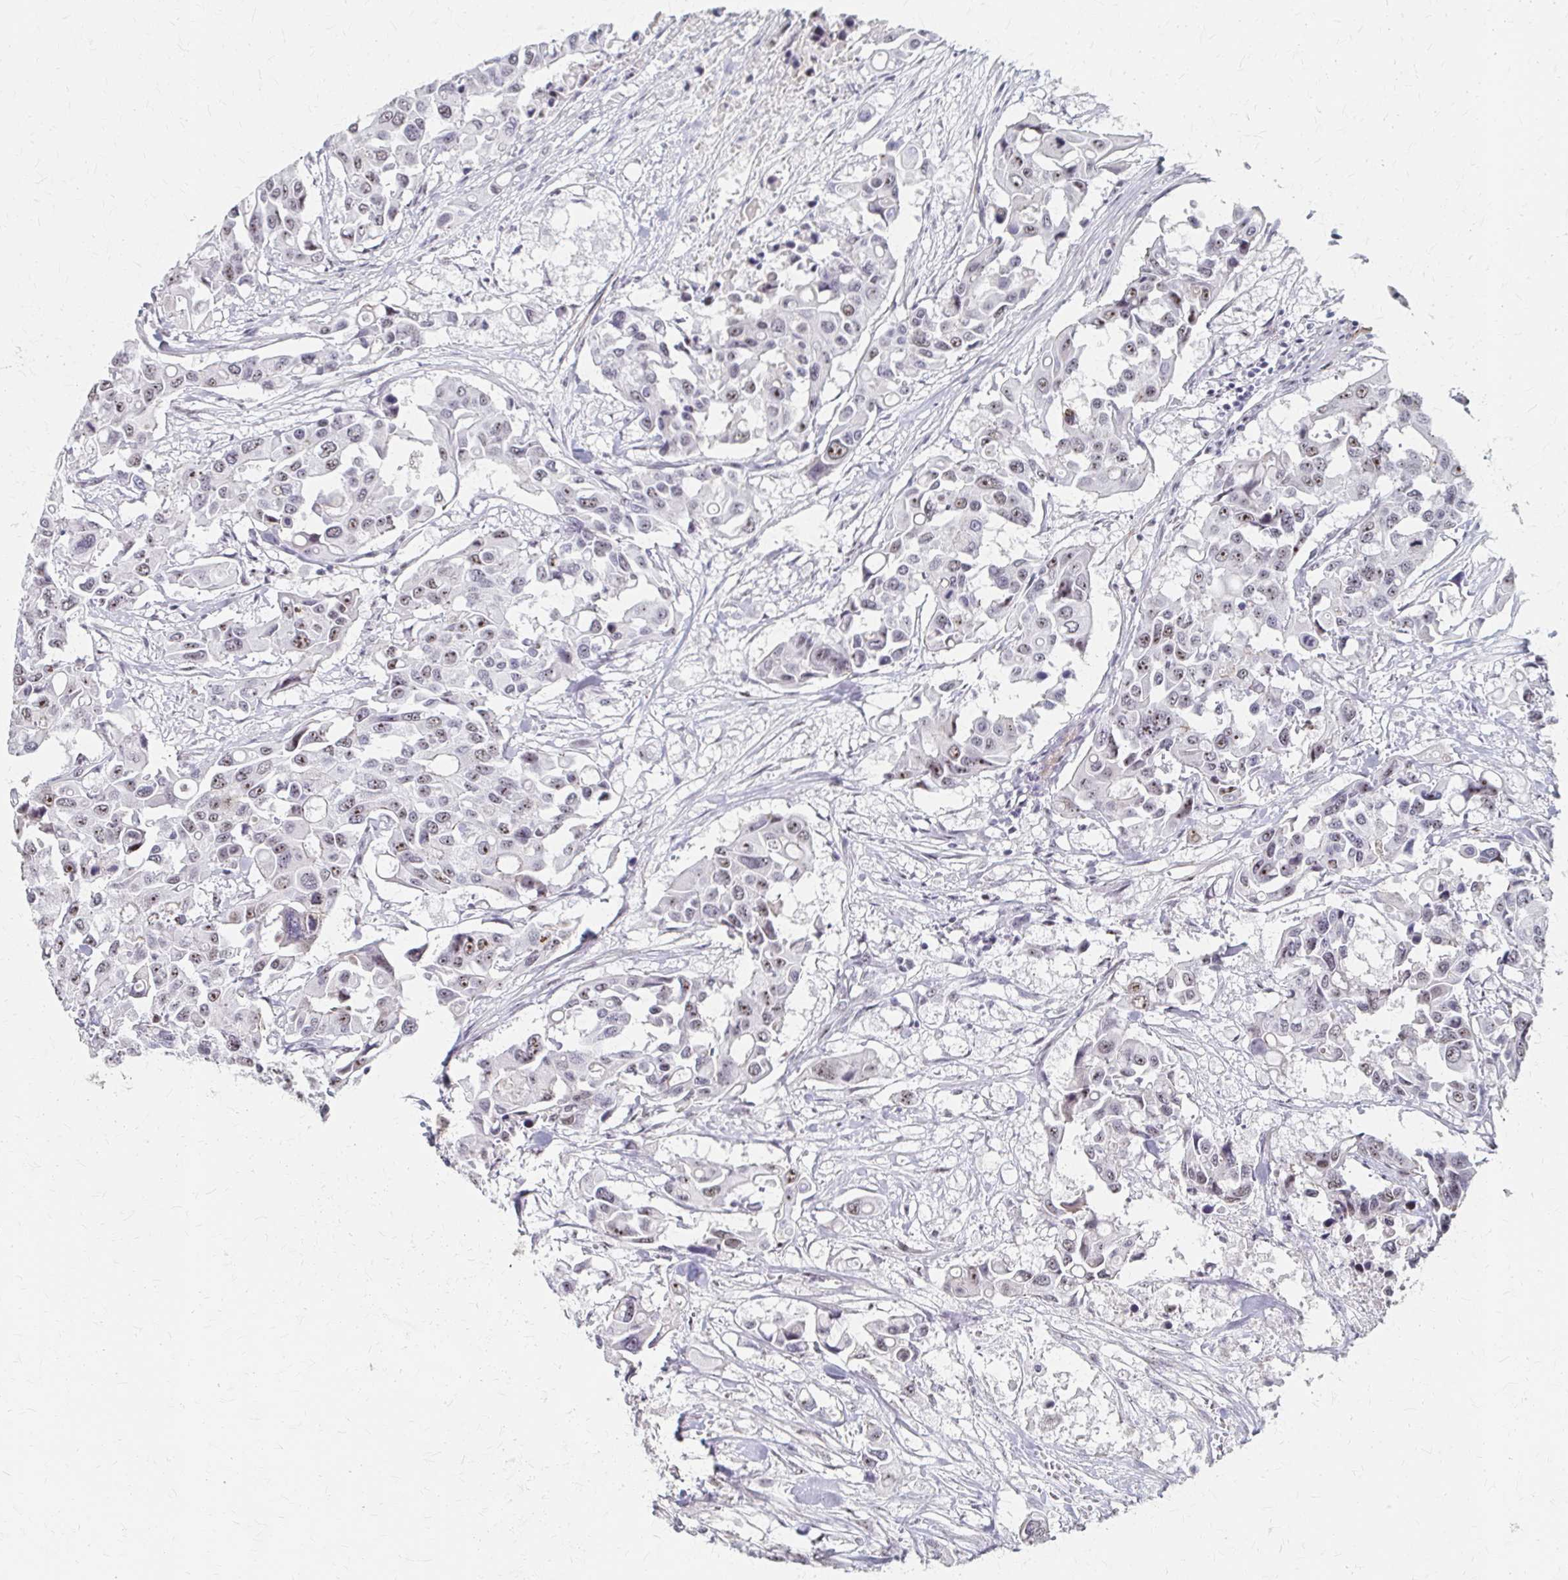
{"staining": {"intensity": "moderate", "quantity": "25%-75%", "location": "nuclear"}, "tissue": "colorectal cancer", "cell_type": "Tumor cells", "image_type": "cancer", "snomed": [{"axis": "morphology", "description": "Adenocarcinoma, NOS"}, {"axis": "topography", "description": "Colon"}], "caption": "This is an image of immunohistochemistry (IHC) staining of adenocarcinoma (colorectal), which shows moderate staining in the nuclear of tumor cells.", "gene": "PES1", "patient": {"sex": "male", "age": 77}}